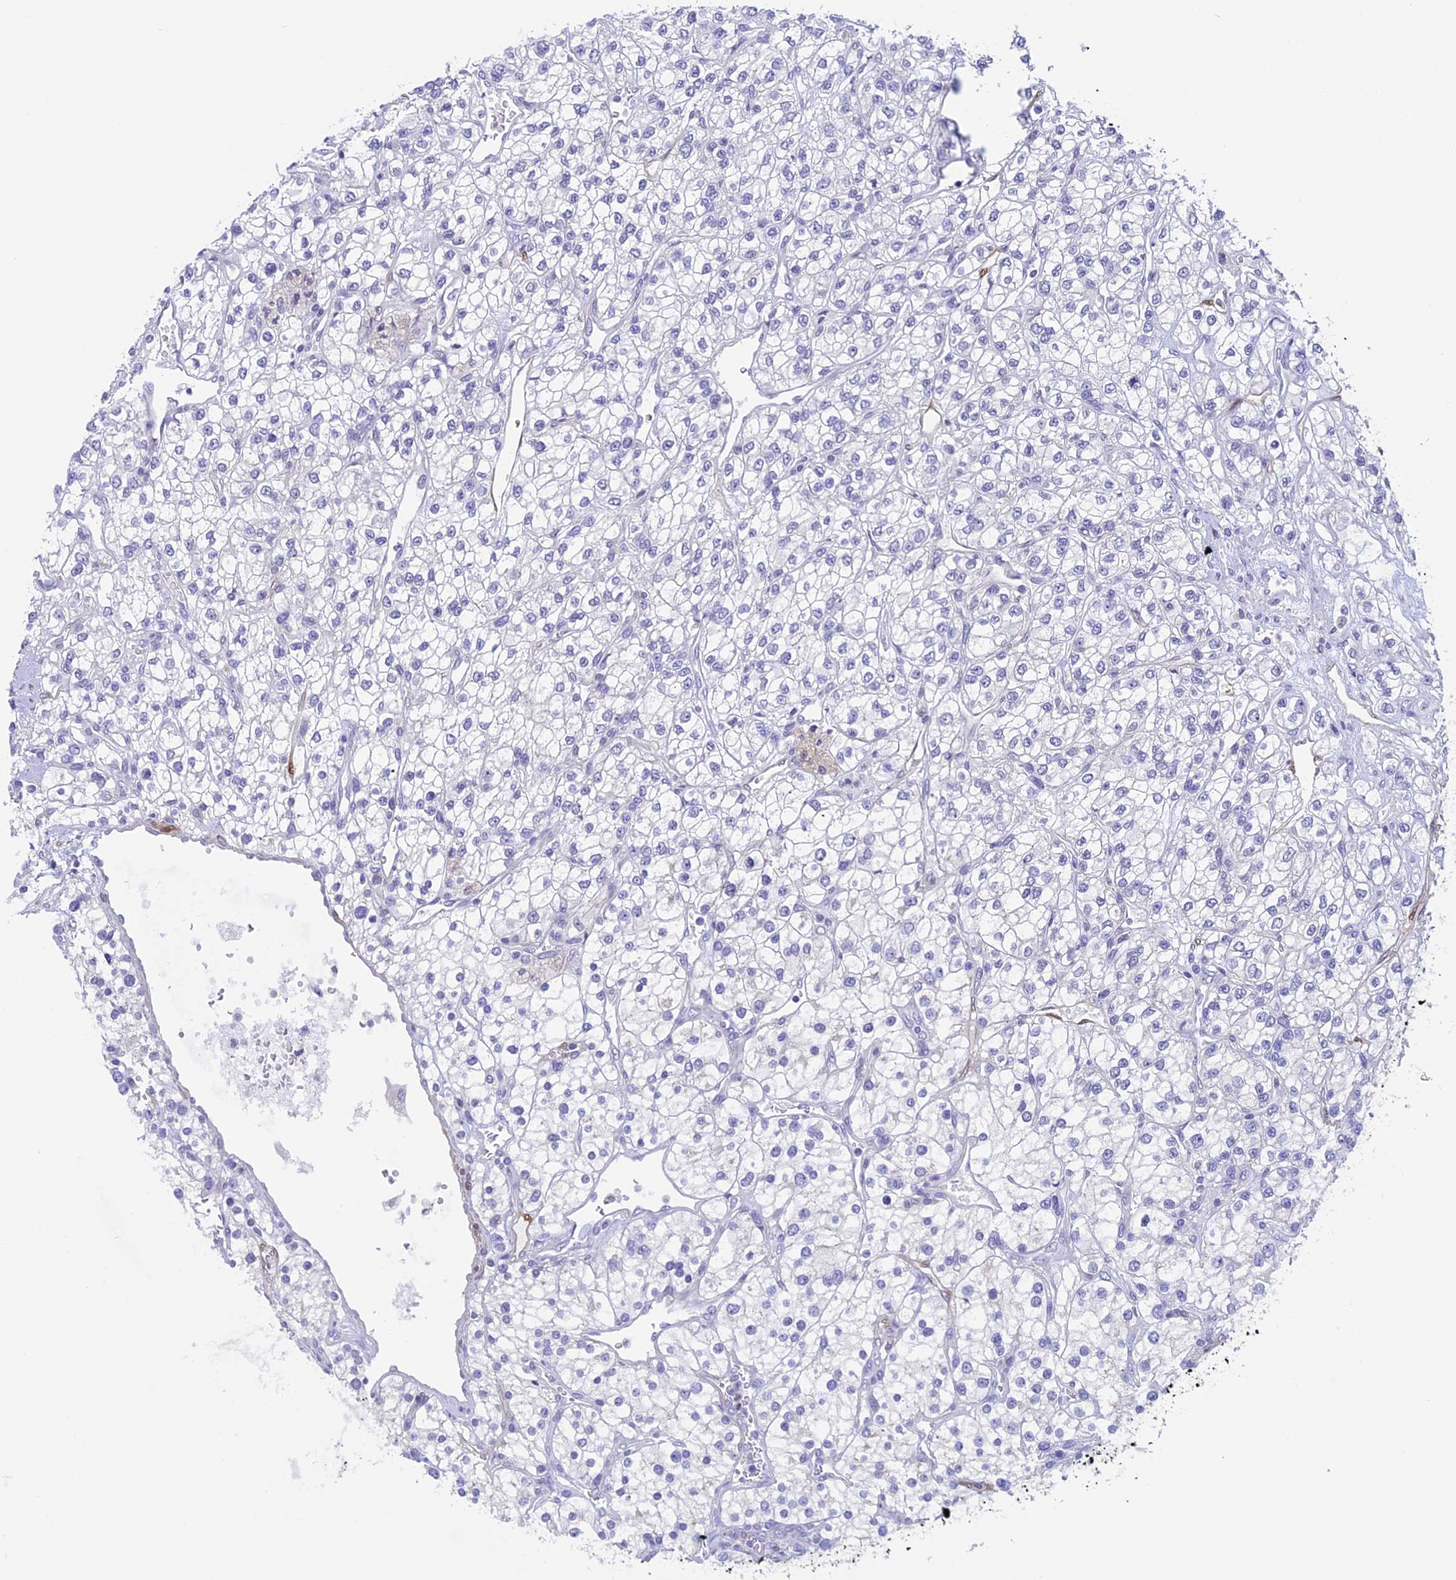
{"staining": {"intensity": "negative", "quantity": "none", "location": "none"}, "tissue": "renal cancer", "cell_type": "Tumor cells", "image_type": "cancer", "snomed": [{"axis": "morphology", "description": "Adenocarcinoma, NOS"}, {"axis": "topography", "description": "Kidney"}], "caption": "DAB (3,3'-diaminobenzidine) immunohistochemical staining of renal cancer (adenocarcinoma) shows no significant positivity in tumor cells.", "gene": "IGSF6", "patient": {"sex": "male", "age": 80}}